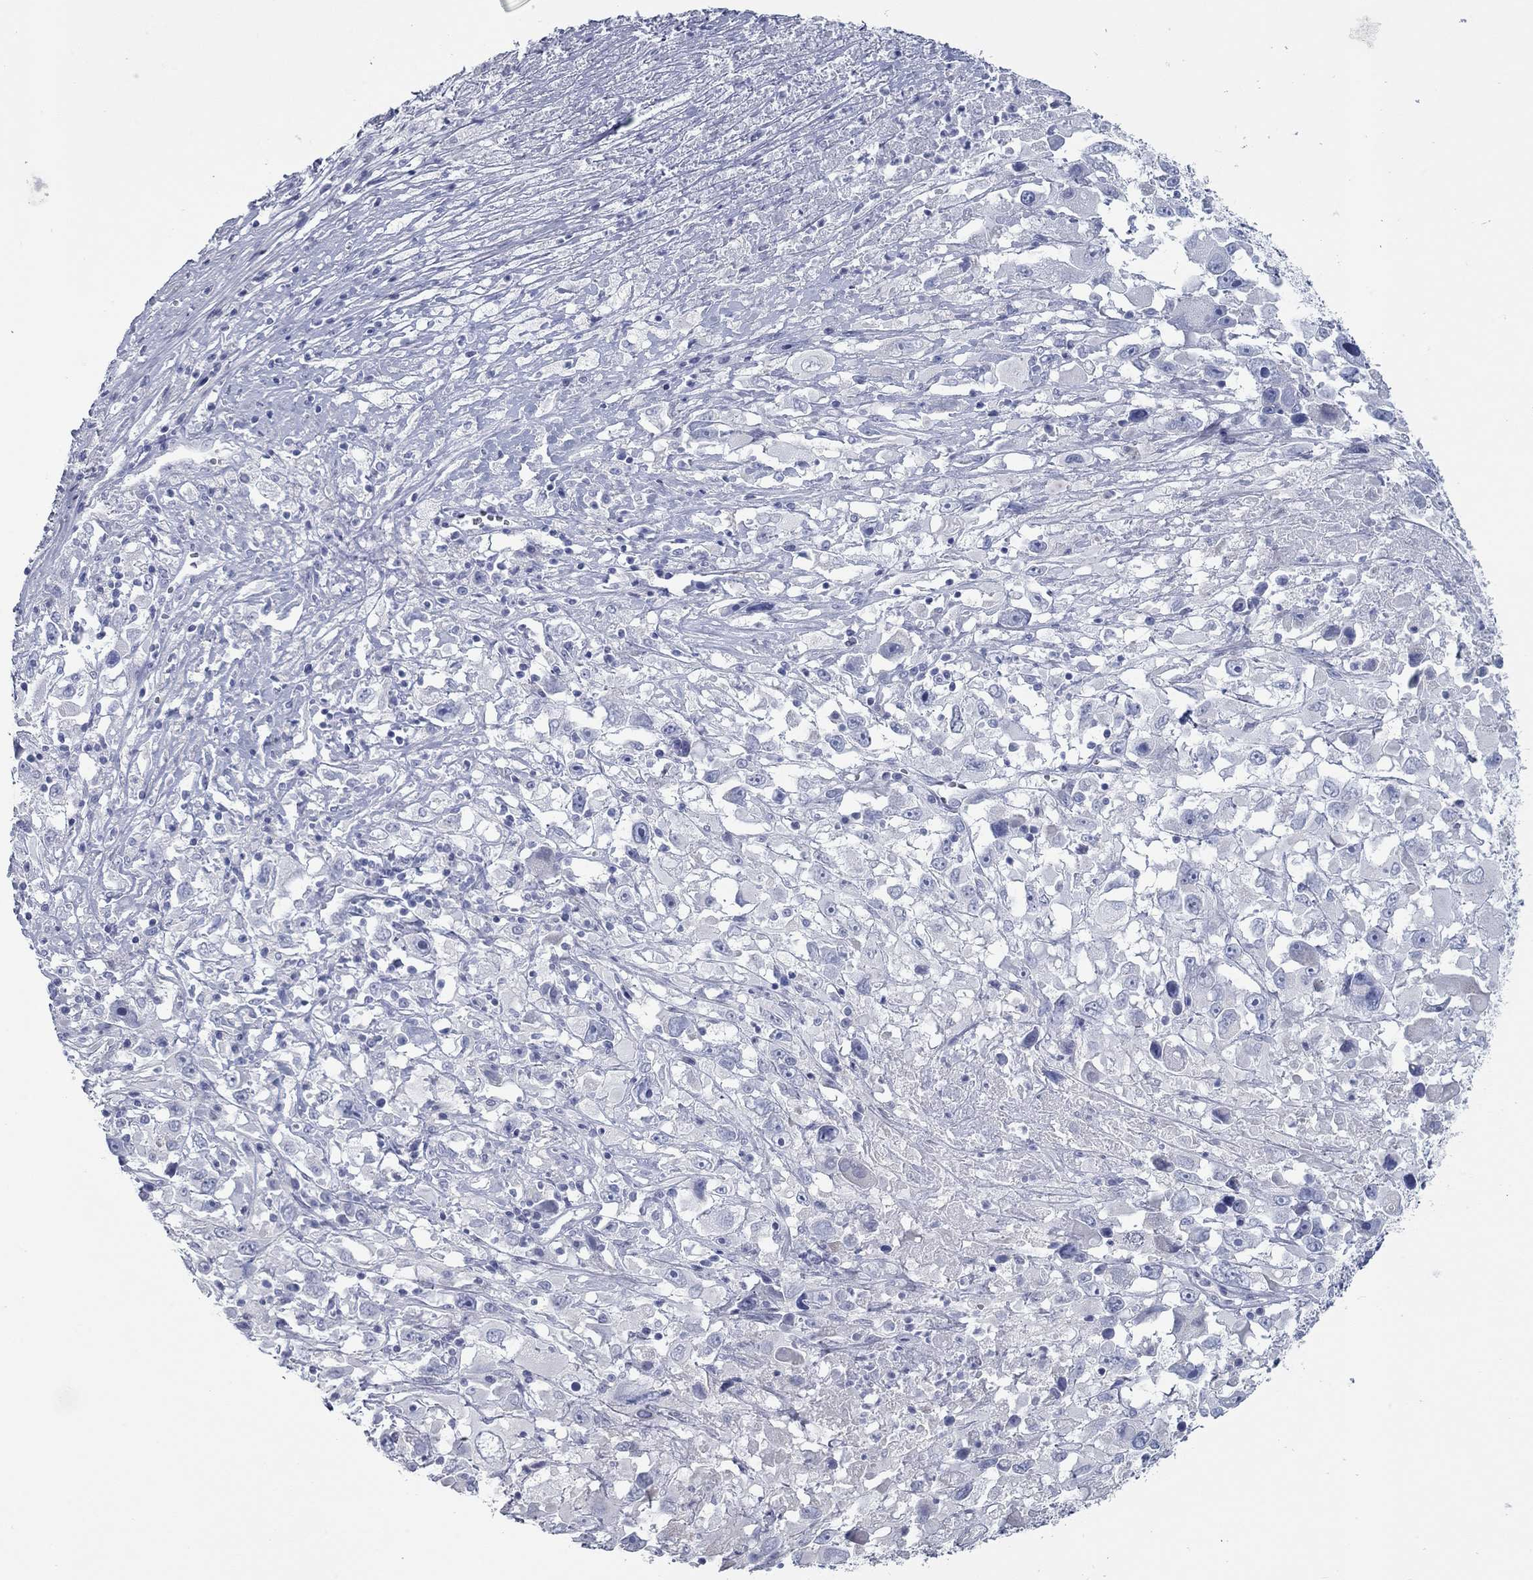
{"staining": {"intensity": "negative", "quantity": "none", "location": "none"}, "tissue": "melanoma", "cell_type": "Tumor cells", "image_type": "cancer", "snomed": [{"axis": "morphology", "description": "Malignant melanoma, Metastatic site"}, {"axis": "topography", "description": "Soft tissue"}], "caption": "The histopathology image exhibits no significant staining in tumor cells of melanoma.", "gene": "KIRREL2", "patient": {"sex": "male", "age": 50}}